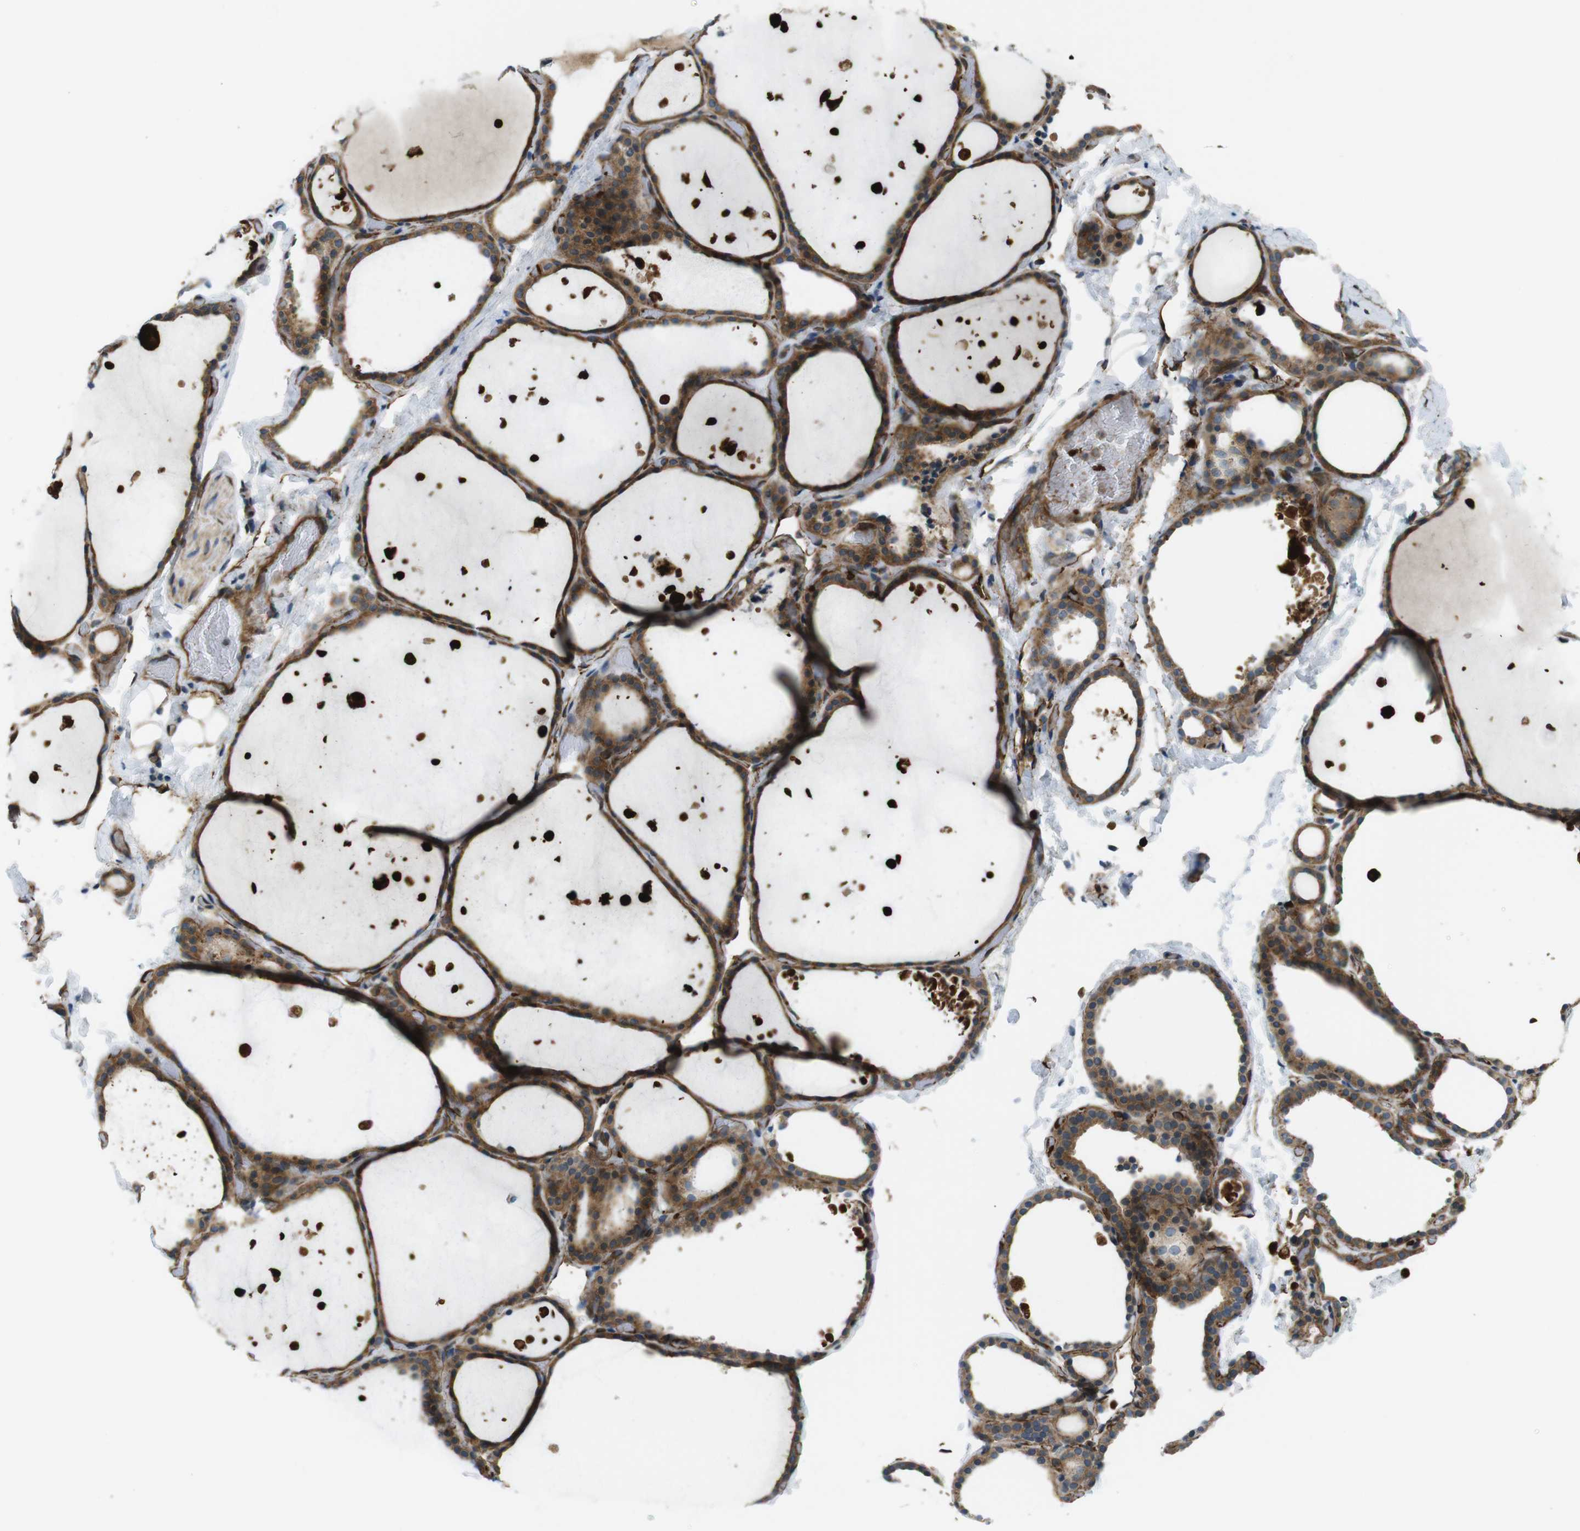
{"staining": {"intensity": "moderate", "quantity": ">75%", "location": "cytoplasmic/membranous"}, "tissue": "thyroid gland", "cell_type": "Glandular cells", "image_type": "normal", "snomed": [{"axis": "morphology", "description": "Normal tissue, NOS"}, {"axis": "topography", "description": "Thyroid gland"}], "caption": "Protein expression analysis of benign human thyroid gland reveals moderate cytoplasmic/membranous positivity in about >75% of glandular cells.", "gene": "TSC1", "patient": {"sex": "female", "age": 44}}